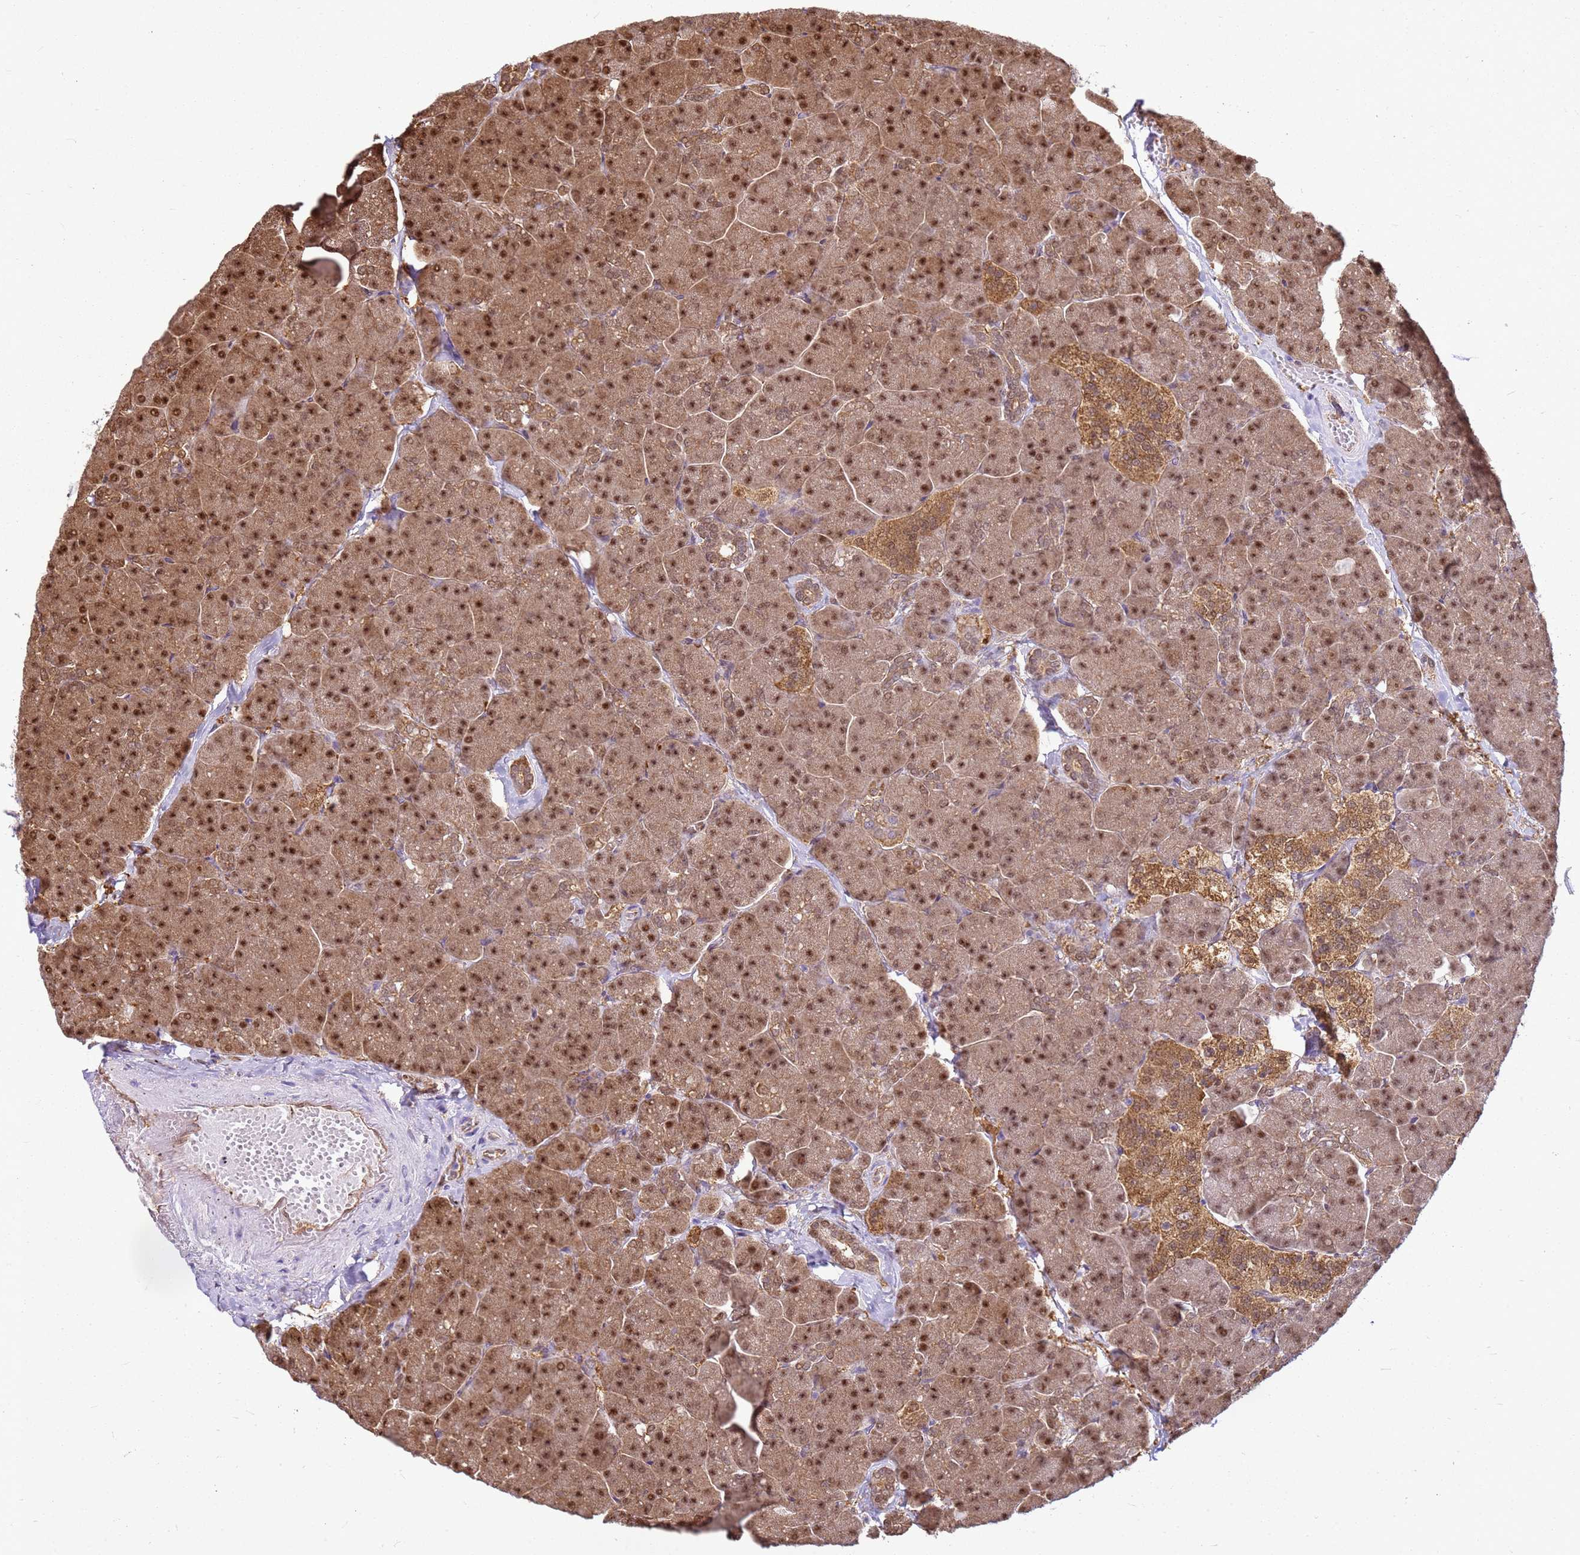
{"staining": {"intensity": "moderate", "quantity": ">75%", "location": "cytoplasmic/membranous,nuclear"}, "tissue": "pancreas", "cell_type": "Exocrine glandular cells", "image_type": "normal", "snomed": [{"axis": "morphology", "description": "Normal tissue, NOS"}, {"axis": "topography", "description": "Pancreas"}, {"axis": "topography", "description": "Peripheral nerve tissue"}], "caption": "High-magnification brightfield microscopy of normal pancreas stained with DAB (3,3'-diaminobenzidine) (brown) and counterstained with hematoxylin (blue). exocrine glandular cells exhibit moderate cytoplasmic/membranous,nuclear staining is seen in approximately>75% of cells.", "gene": "YWHAE", "patient": {"sex": "male", "age": 54}}